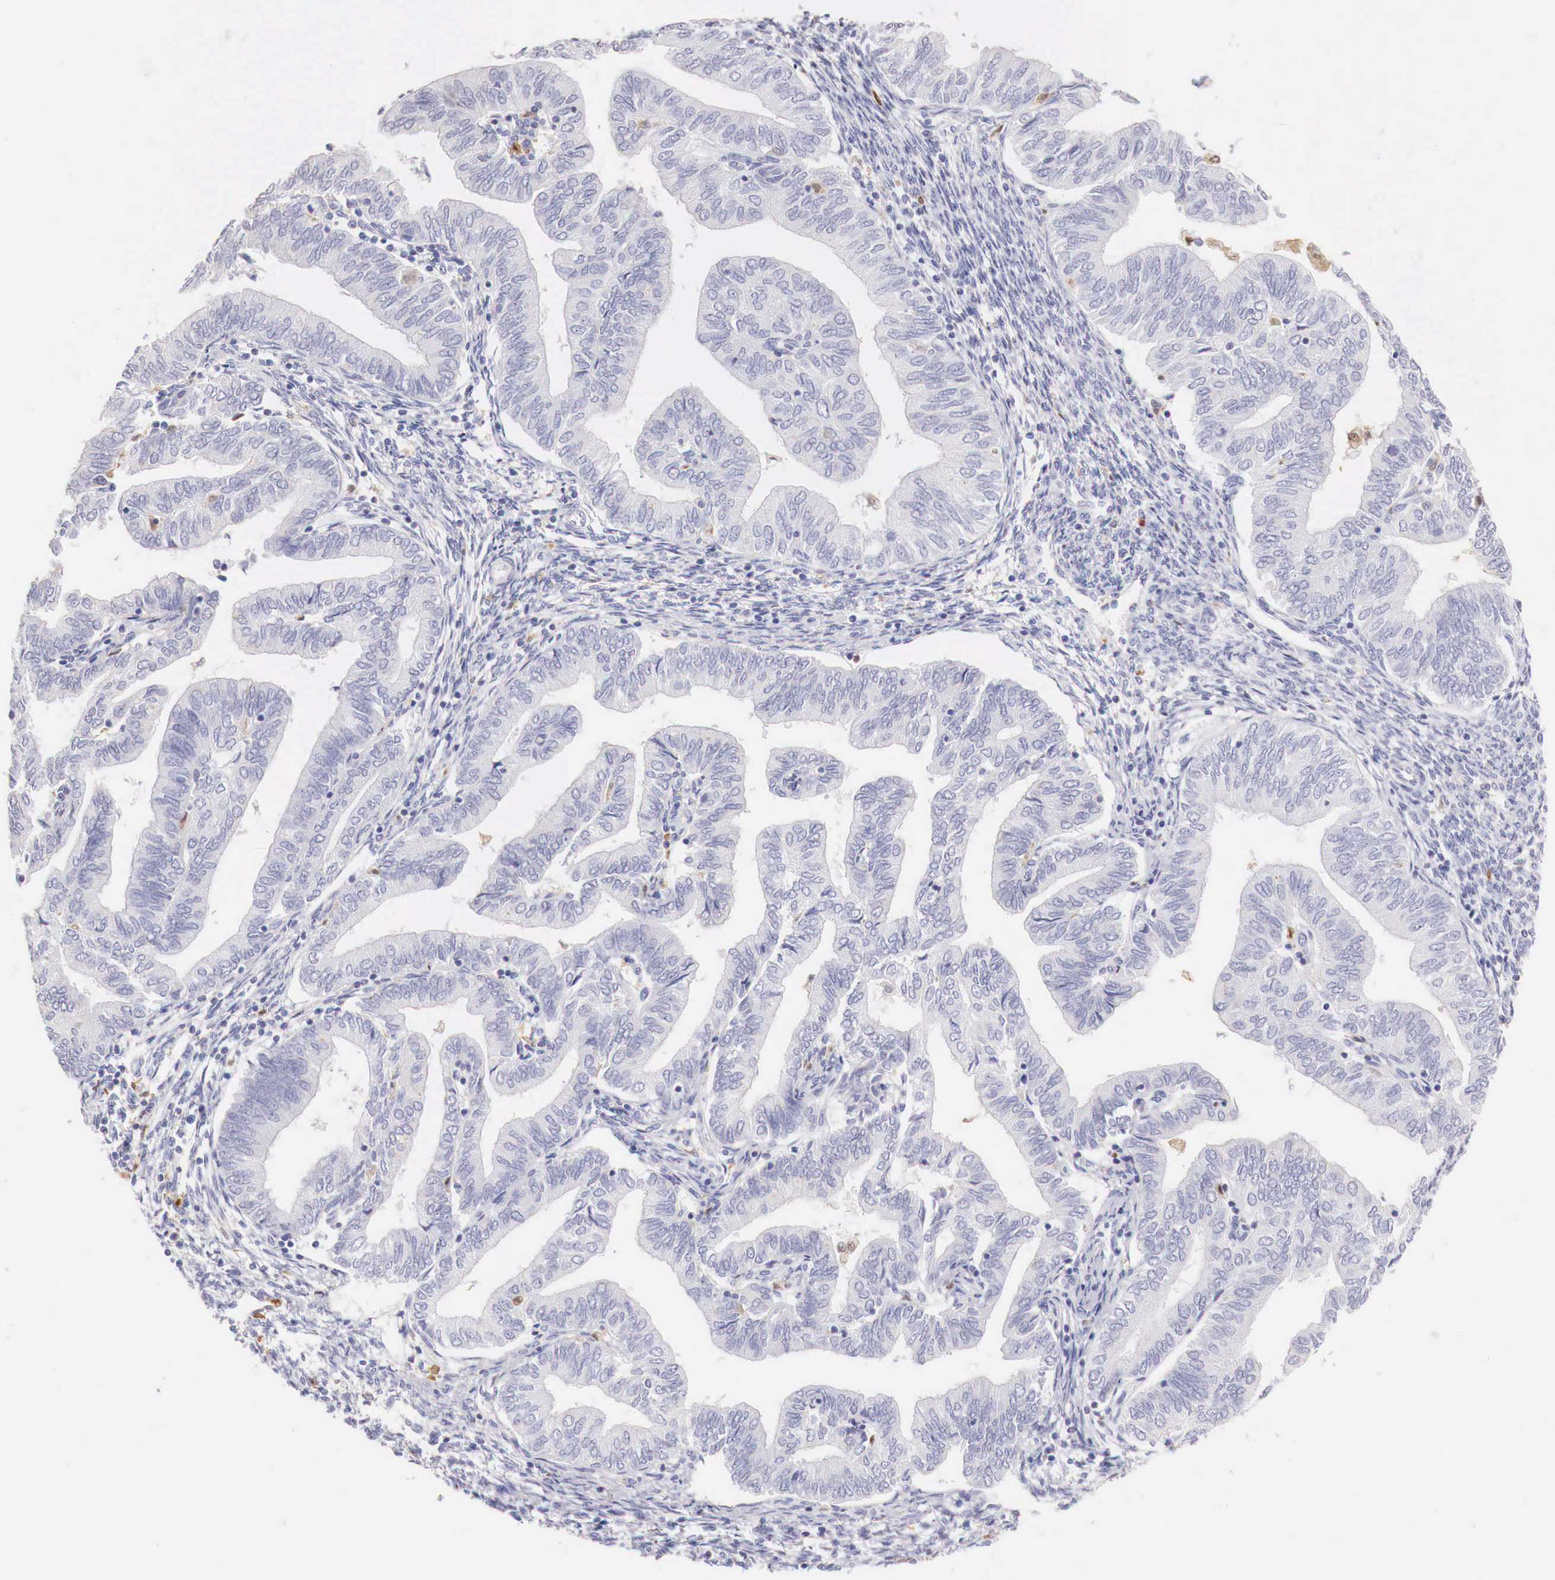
{"staining": {"intensity": "negative", "quantity": "none", "location": "none"}, "tissue": "endometrial cancer", "cell_type": "Tumor cells", "image_type": "cancer", "snomed": [{"axis": "morphology", "description": "Adenocarcinoma, NOS"}, {"axis": "topography", "description": "Endometrium"}], "caption": "Immunohistochemistry (IHC) of adenocarcinoma (endometrial) displays no expression in tumor cells.", "gene": "RENBP", "patient": {"sex": "female", "age": 51}}